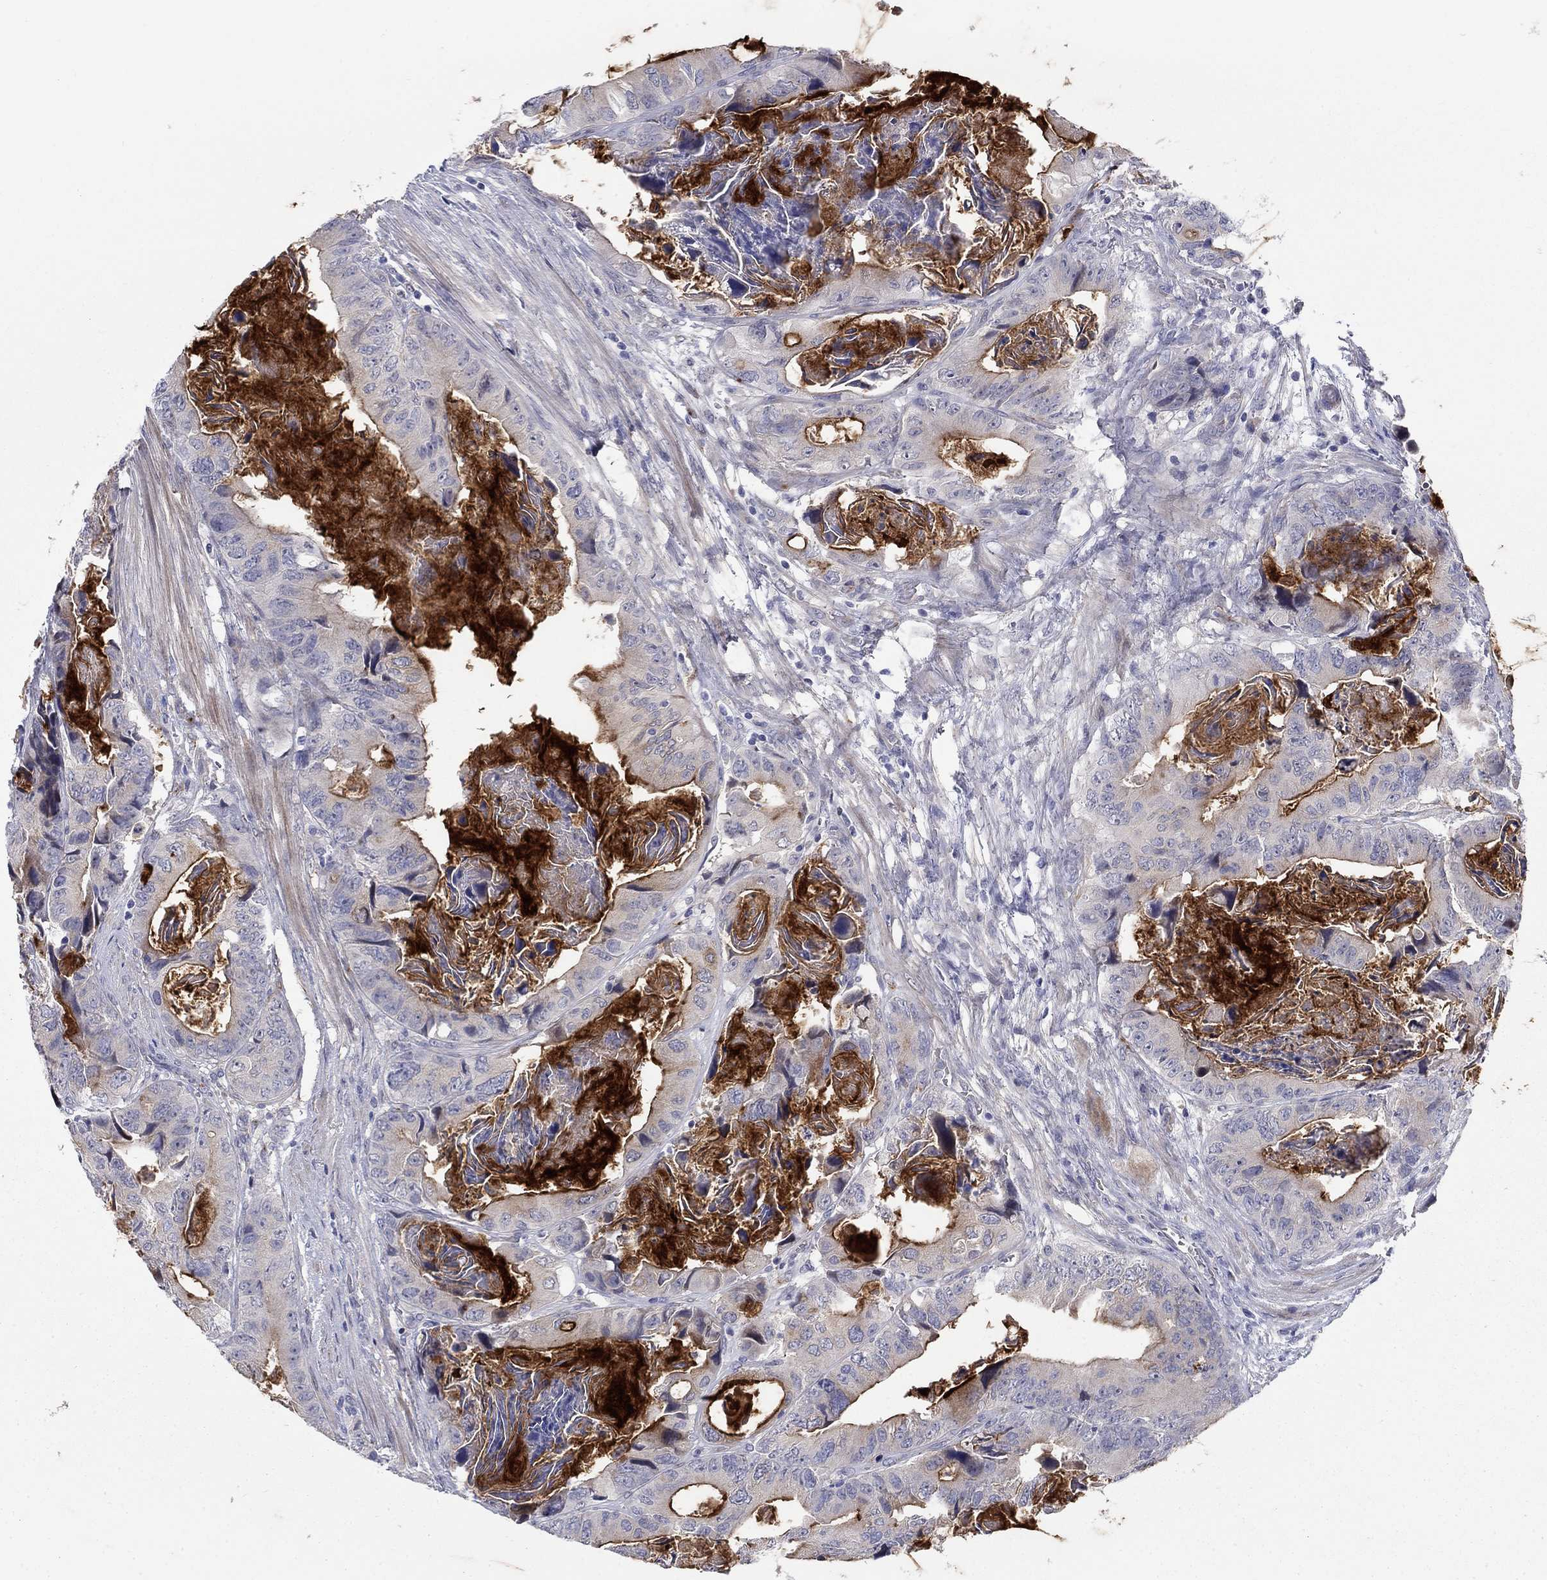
{"staining": {"intensity": "strong", "quantity": "<25%", "location": "cytoplasmic/membranous"}, "tissue": "colorectal cancer", "cell_type": "Tumor cells", "image_type": "cancer", "snomed": [{"axis": "morphology", "description": "Adenocarcinoma, NOS"}, {"axis": "topography", "description": "Rectum"}], "caption": "Protein positivity by IHC exhibits strong cytoplasmic/membranous staining in approximately <25% of tumor cells in adenocarcinoma (colorectal).", "gene": "SLC1A1", "patient": {"sex": "male", "age": 64}}